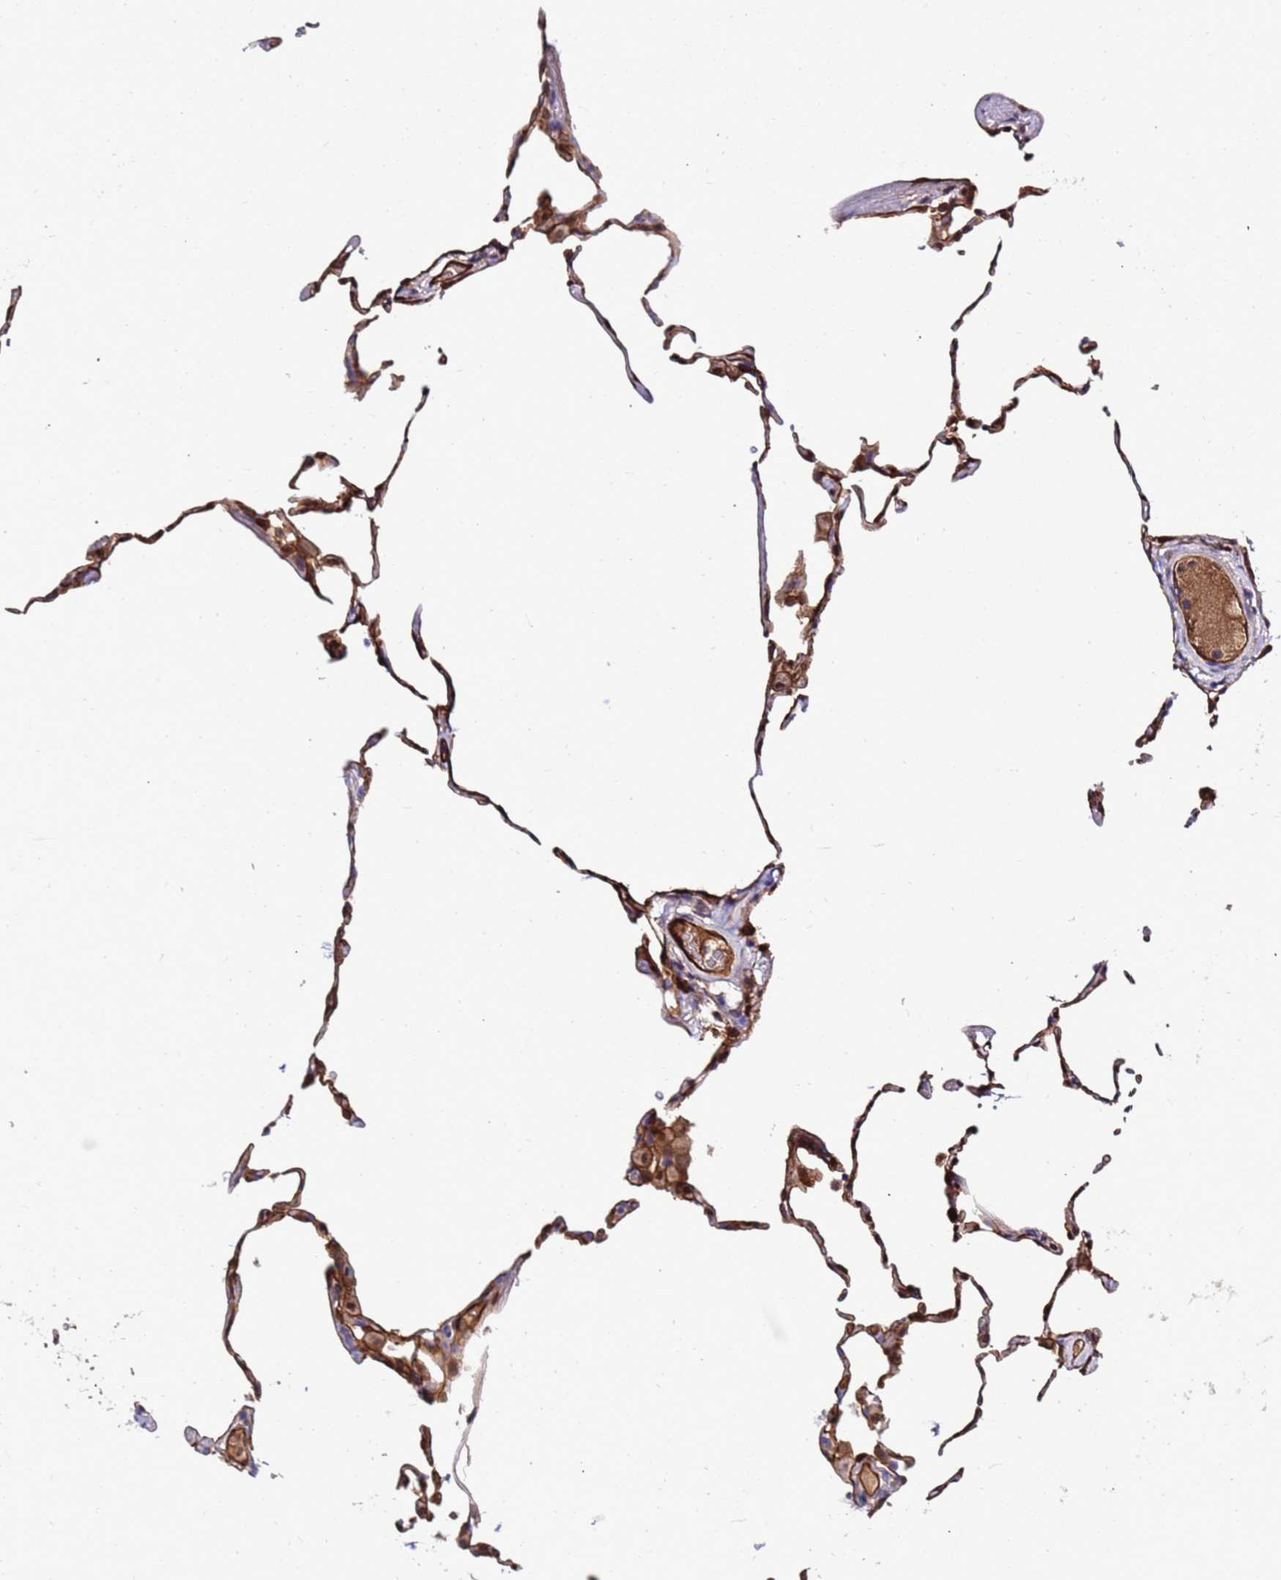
{"staining": {"intensity": "strong", "quantity": "<25%", "location": "cytoplasmic/membranous,nuclear"}, "tissue": "lung", "cell_type": "Alveolar cells", "image_type": "normal", "snomed": [{"axis": "morphology", "description": "Normal tissue, NOS"}, {"axis": "topography", "description": "Lung"}], "caption": "A brown stain highlights strong cytoplasmic/membranous,nuclear expression of a protein in alveolar cells of benign lung.", "gene": "FOXRED1", "patient": {"sex": "female", "age": 57}}